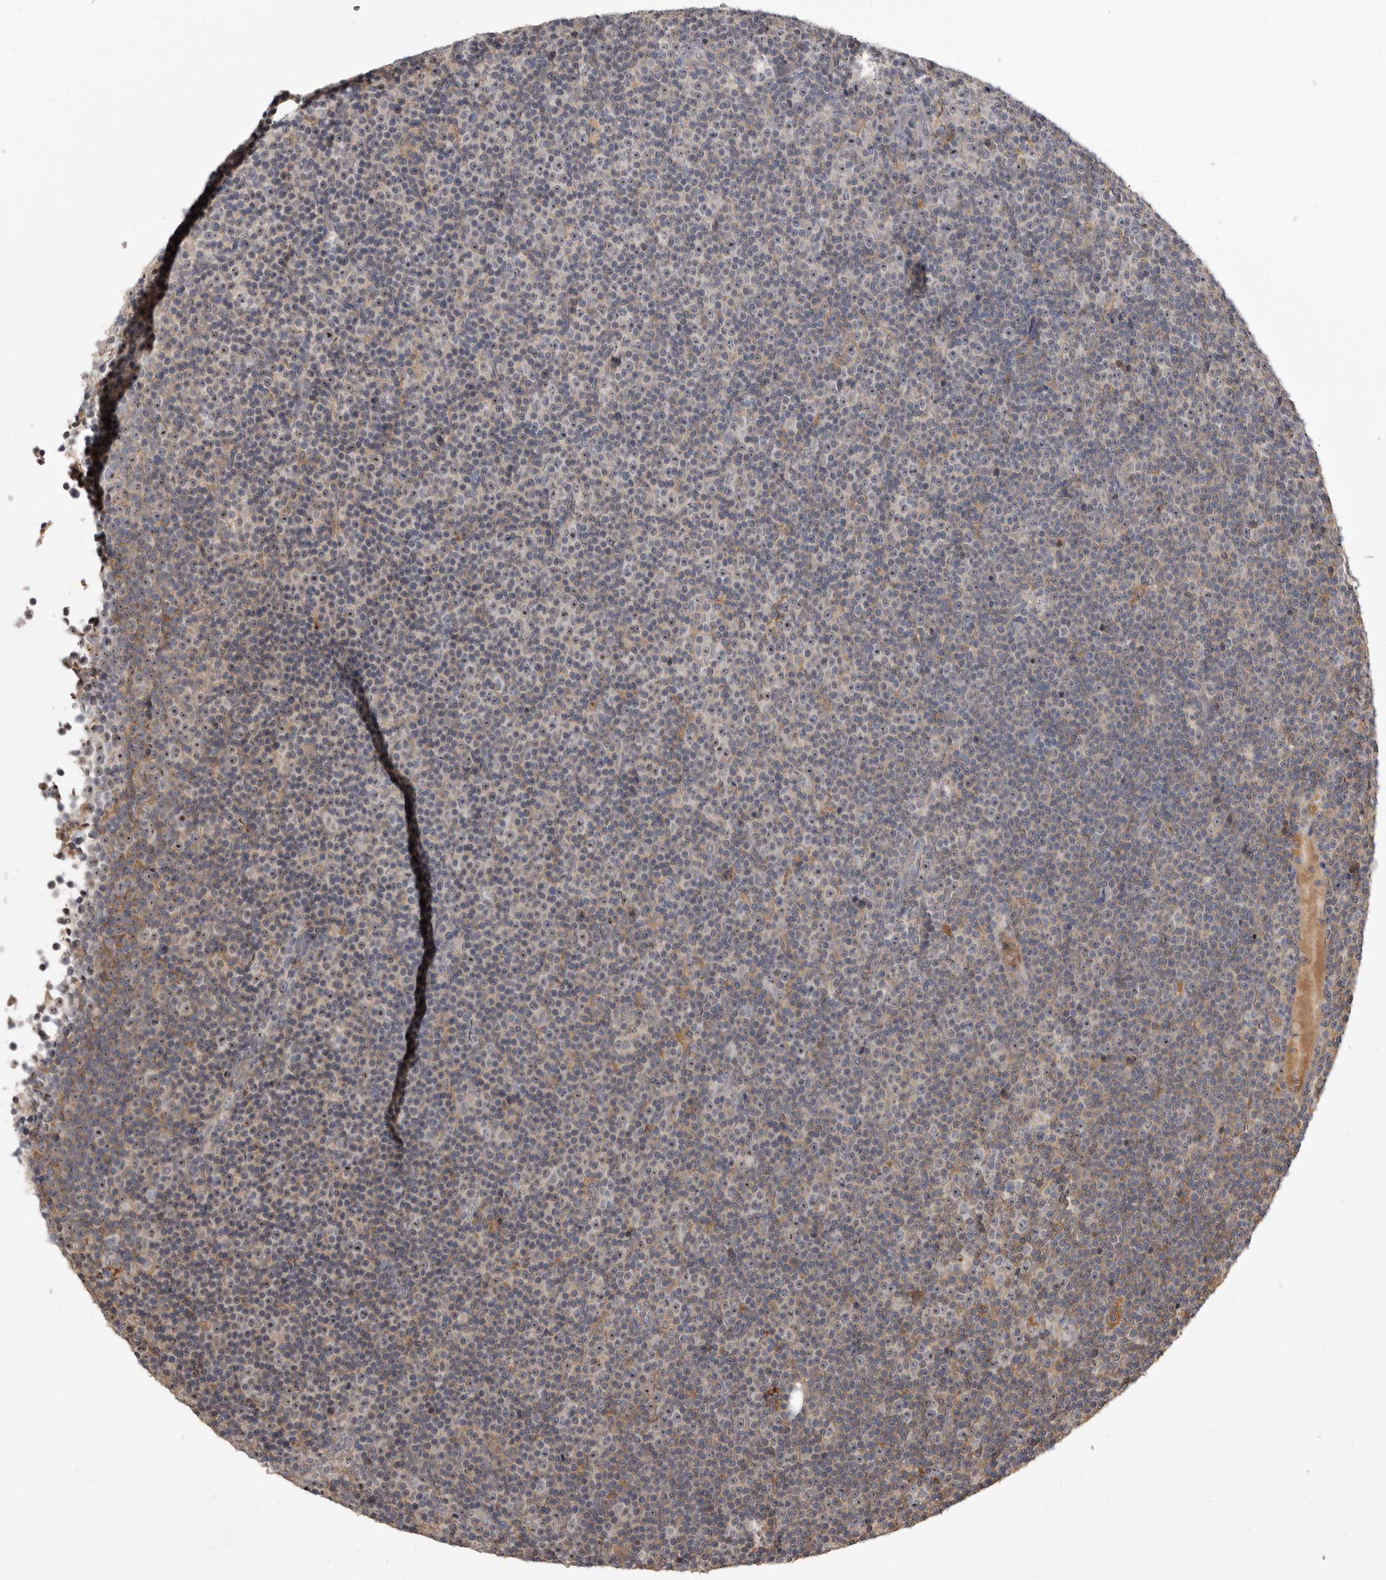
{"staining": {"intensity": "weak", "quantity": "<25%", "location": "cytoplasmic/membranous"}, "tissue": "lymphoma", "cell_type": "Tumor cells", "image_type": "cancer", "snomed": [{"axis": "morphology", "description": "Malignant lymphoma, non-Hodgkin's type, Low grade"}, {"axis": "topography", "description": "Lymph node"}], "caption": "IHC of human malignant lymphoma, non-Hodgkin's type (low-grade) exhibits no positivity in tumor cells.", "gene": "TTC39A", "patient": {"sex": "female", "age": 67}}